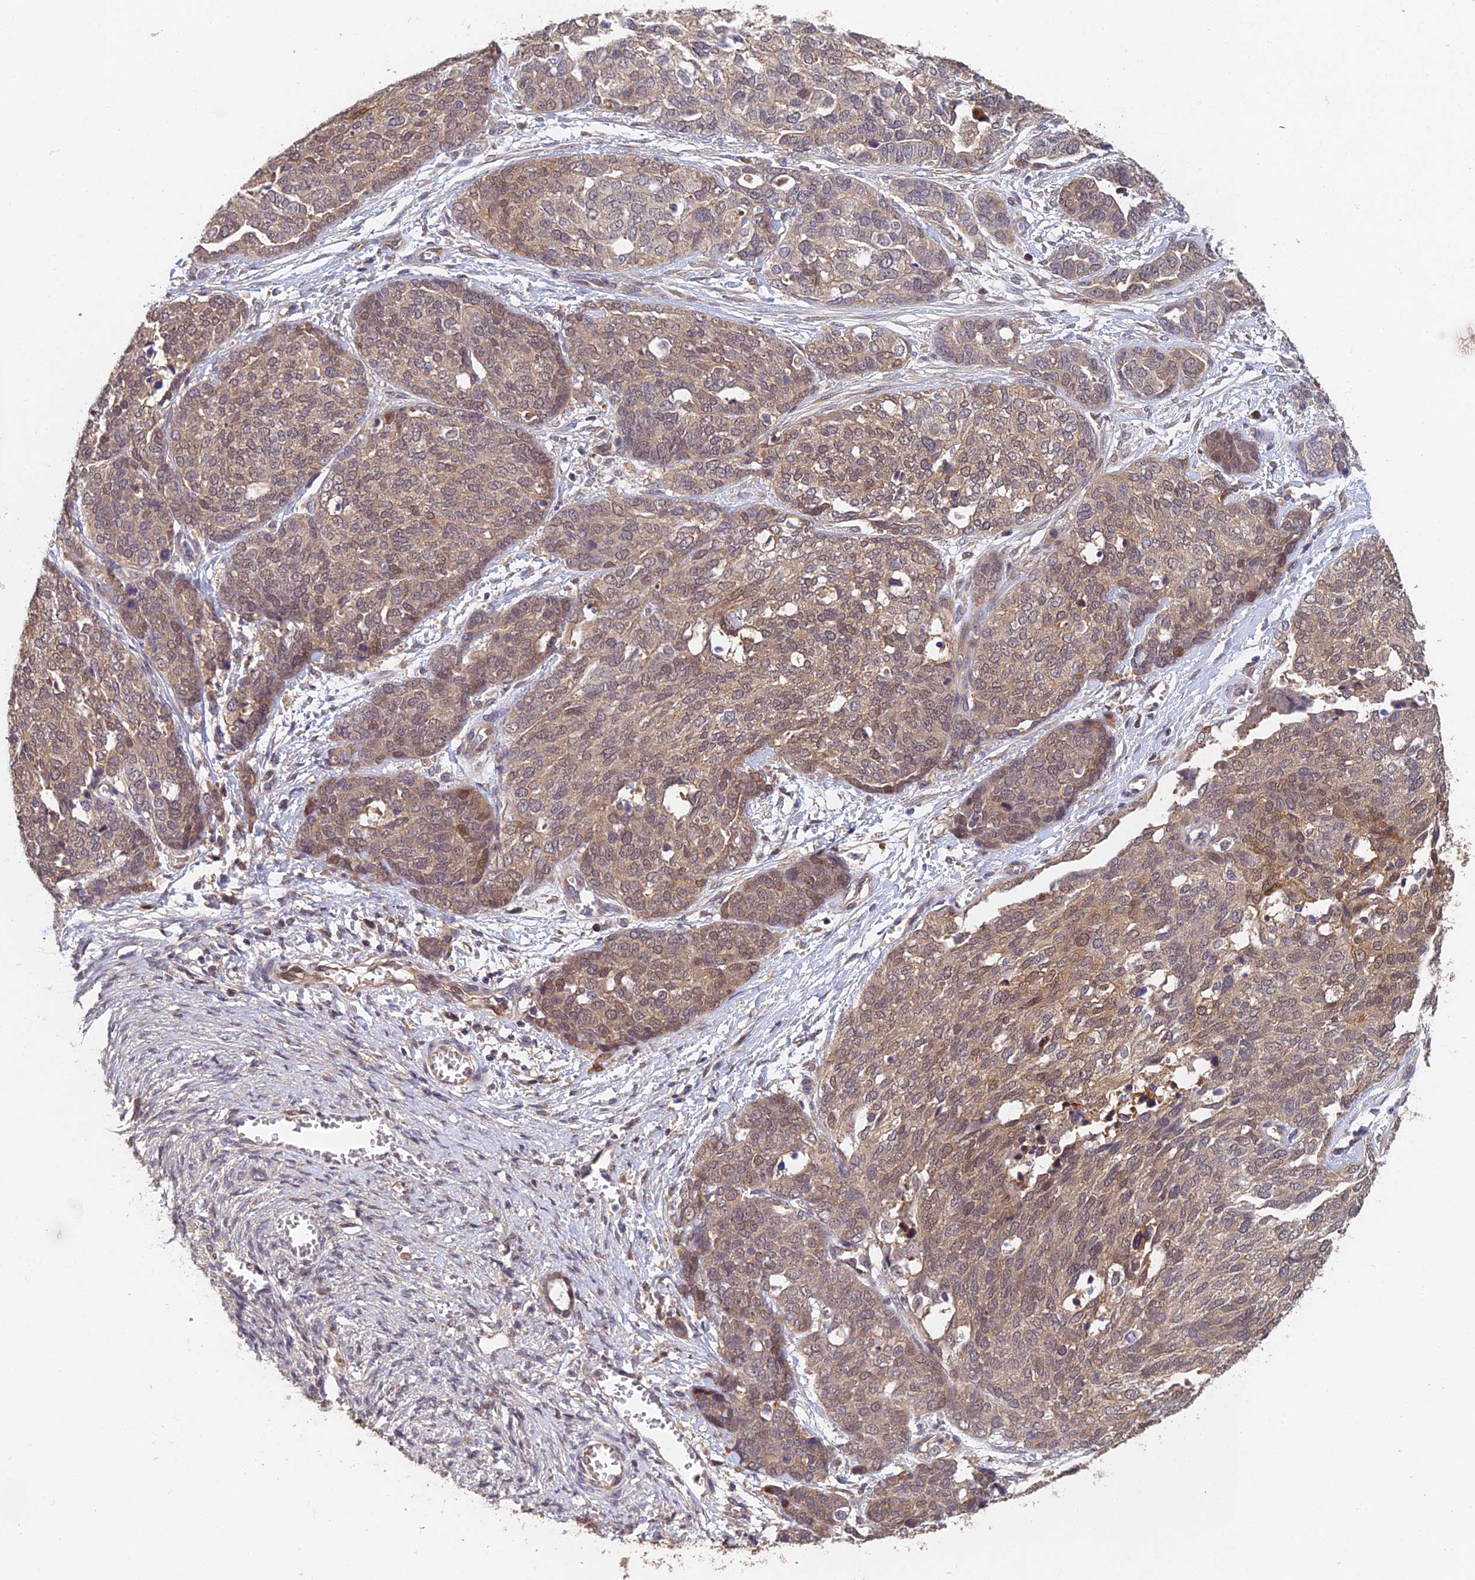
{"staining": {"intensity": "weak", "quantity": ">75%", "location": "cytoplasmic/membranous,nuclear"}, "tissue": "ovarian cancer", "cell_type": "Tumor cells", "image_type": "cancer", "snomed": [{"axis": "morphology", "description": "Cystadenocarcinoma, serous, NOS"}, {"axis": "topography", "description": "Ovary"}], "caption": "Tumor cells reveal low levels of weak cytoplasmic/membranous and nuclear staining in approximately >75% of cells in human ovarian cancer.", "gene": "NSMCE1", "patient": {"sex": "female", "age": 44}}